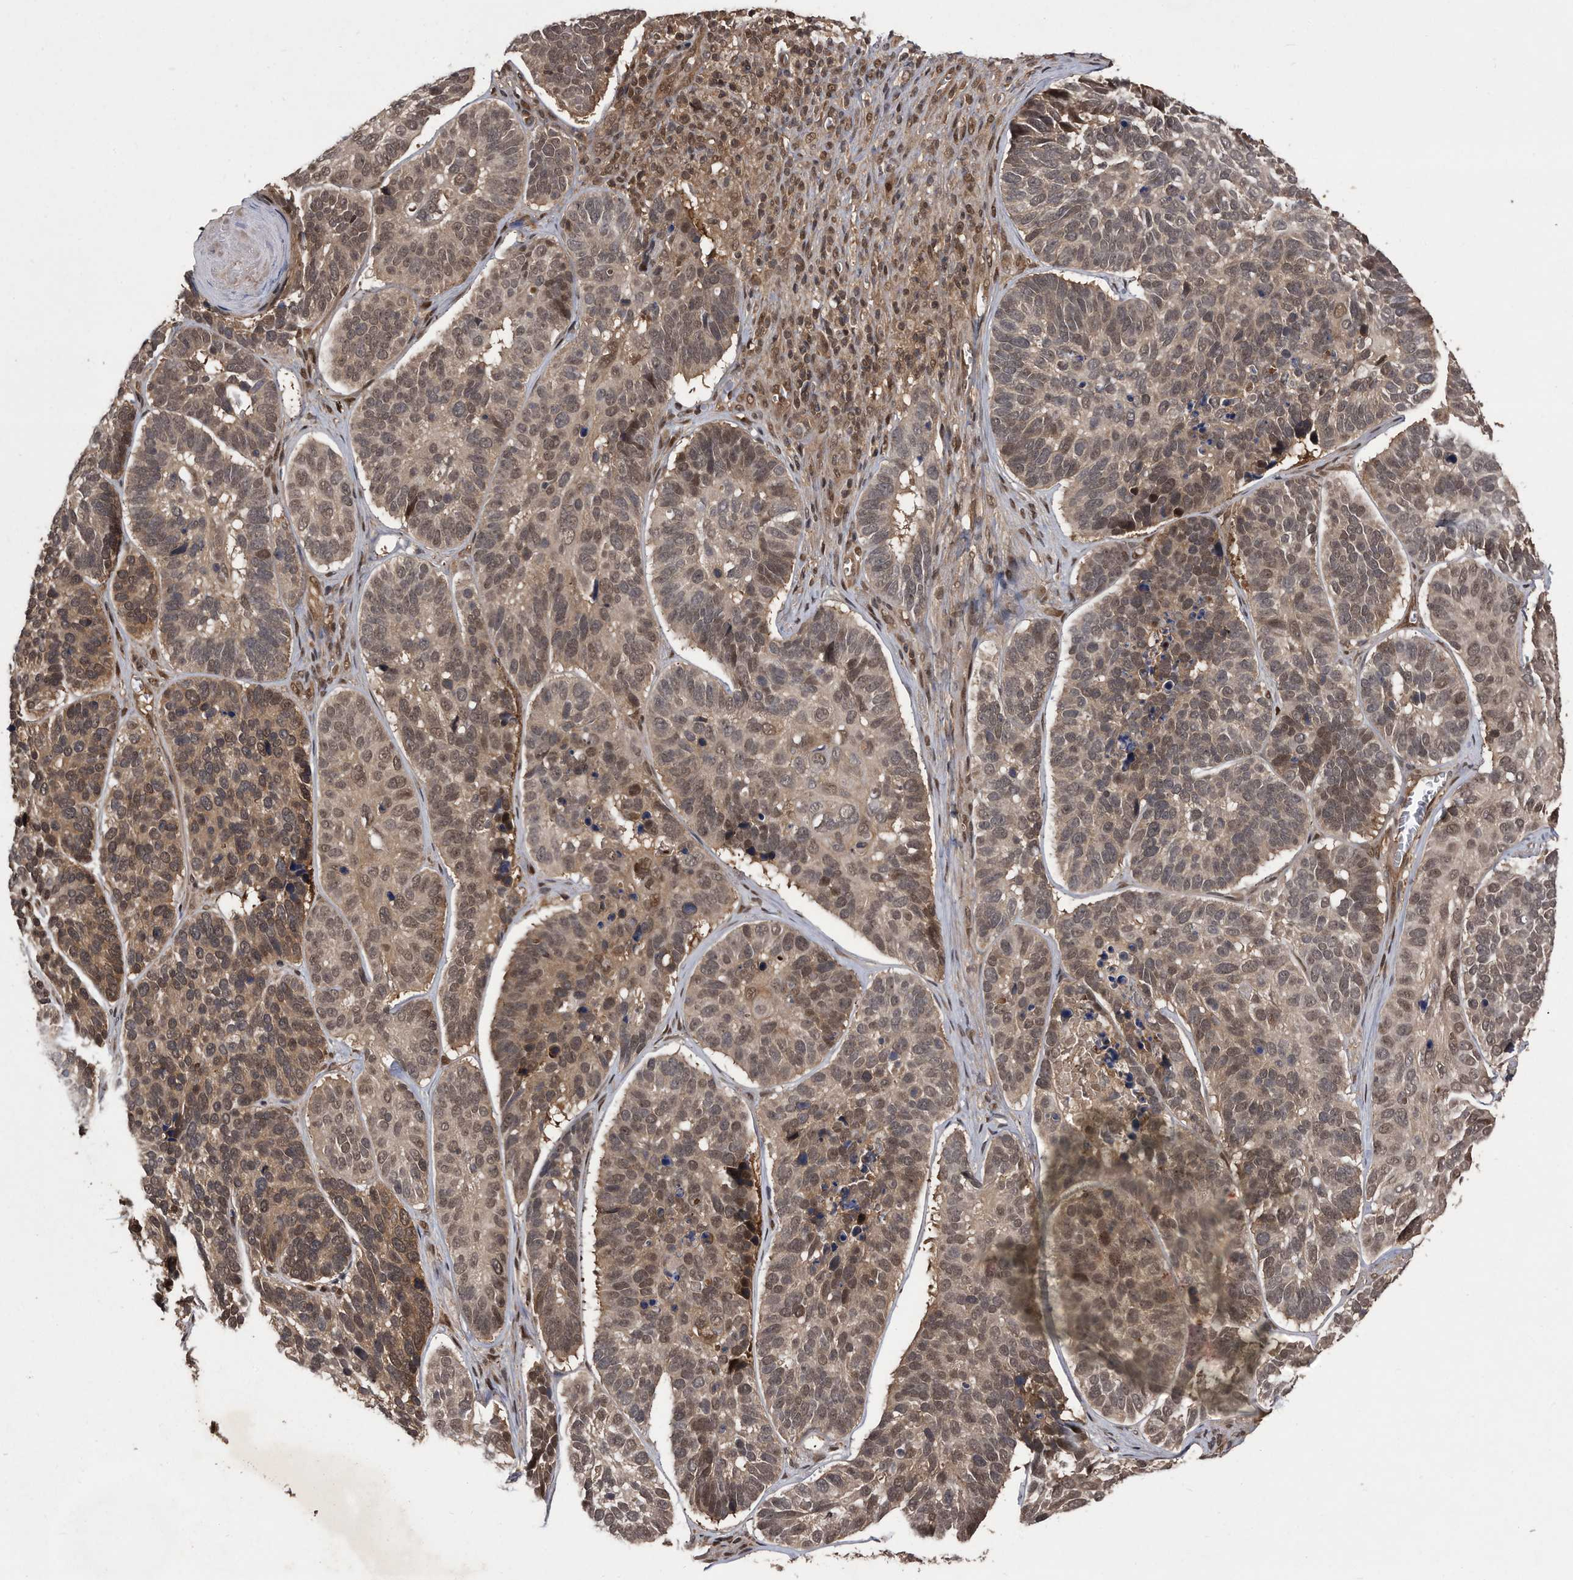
{"staining": {"intensity": "moderate", "quantity": ">75%", "location": "cytoplasmic/membranous,nuclear"}, "tissue": "skin cancer", "cell_type": "Tumor cells", "image_type": "cancer", "snomed": [{"axis": "morphology", "description": "Basal cell carcinoma"}, {"axis": "topography", "description": "Skin"}], "caption": "Approximately >75% of tumor cells in human skin basal cell carcinoma exhibit moderate cytoplasmic/membranous and nuclear protein expression as visualized by brown immunohistochemical staining.", "gene": "RAD23B", "patient": {"sex": "male", "age": 62}}